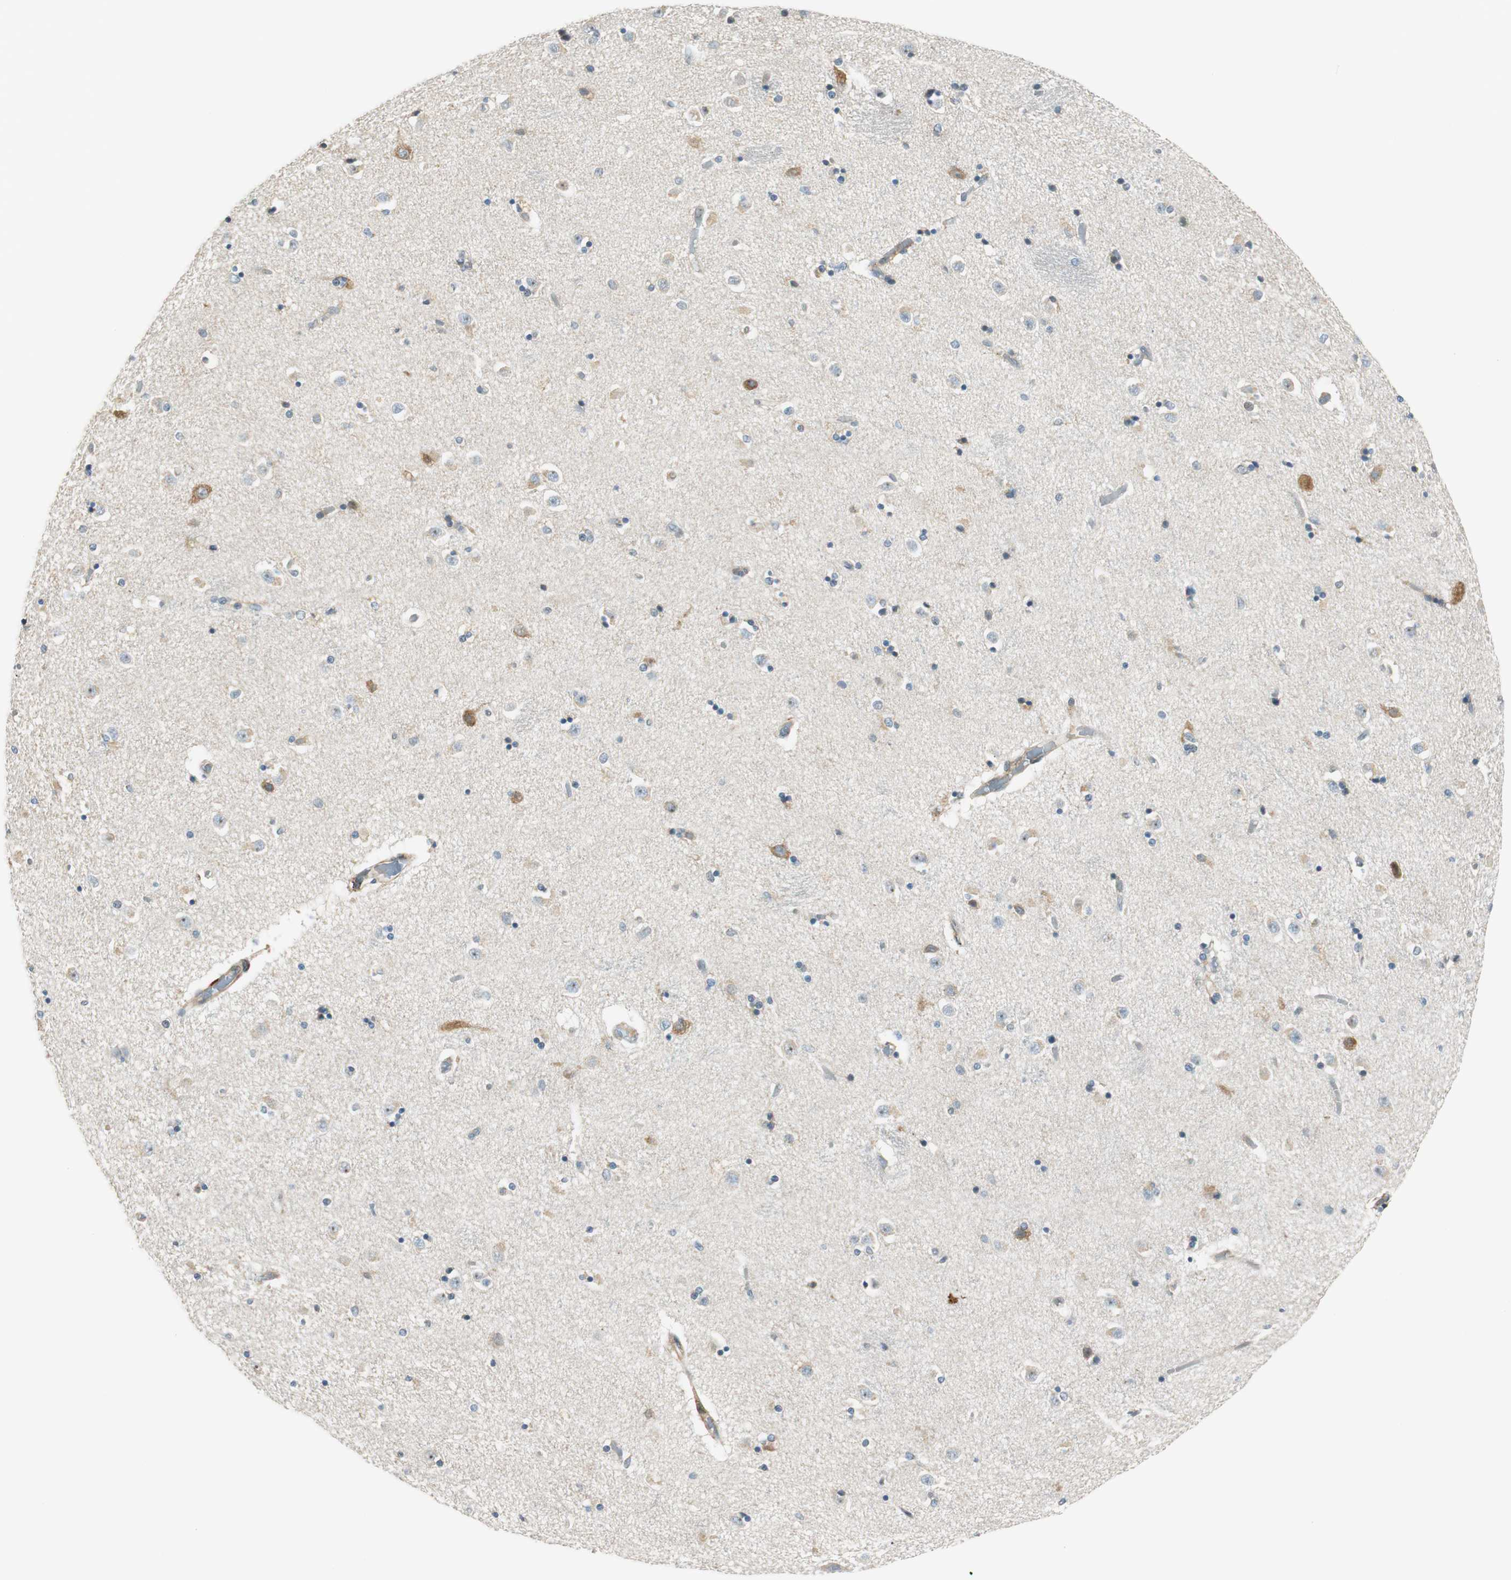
{"staining": {"intensity": "moderate", "quantity": "<25%", "location": "cytoplasmic/membranous"}, "tissue": "caudate", "cell_type": "Glial cells", "image_type": "normal", "snomed": [{"axis": "morphology", "description": "Normal tissue, NOS"}, {"axis": "topography", "description": "Lateral ventricle wall"}], "caption": "Brown immunohistochemical staining in unremarkable caudate exhibits moderate cytoplasmic/membranous positivity in approximately <25% of glial cells. (DAB IHC with brightfield microscopy, high magnification).", "gene": "PI4K2B", "patient": {"sex": "female", "age": 54}}